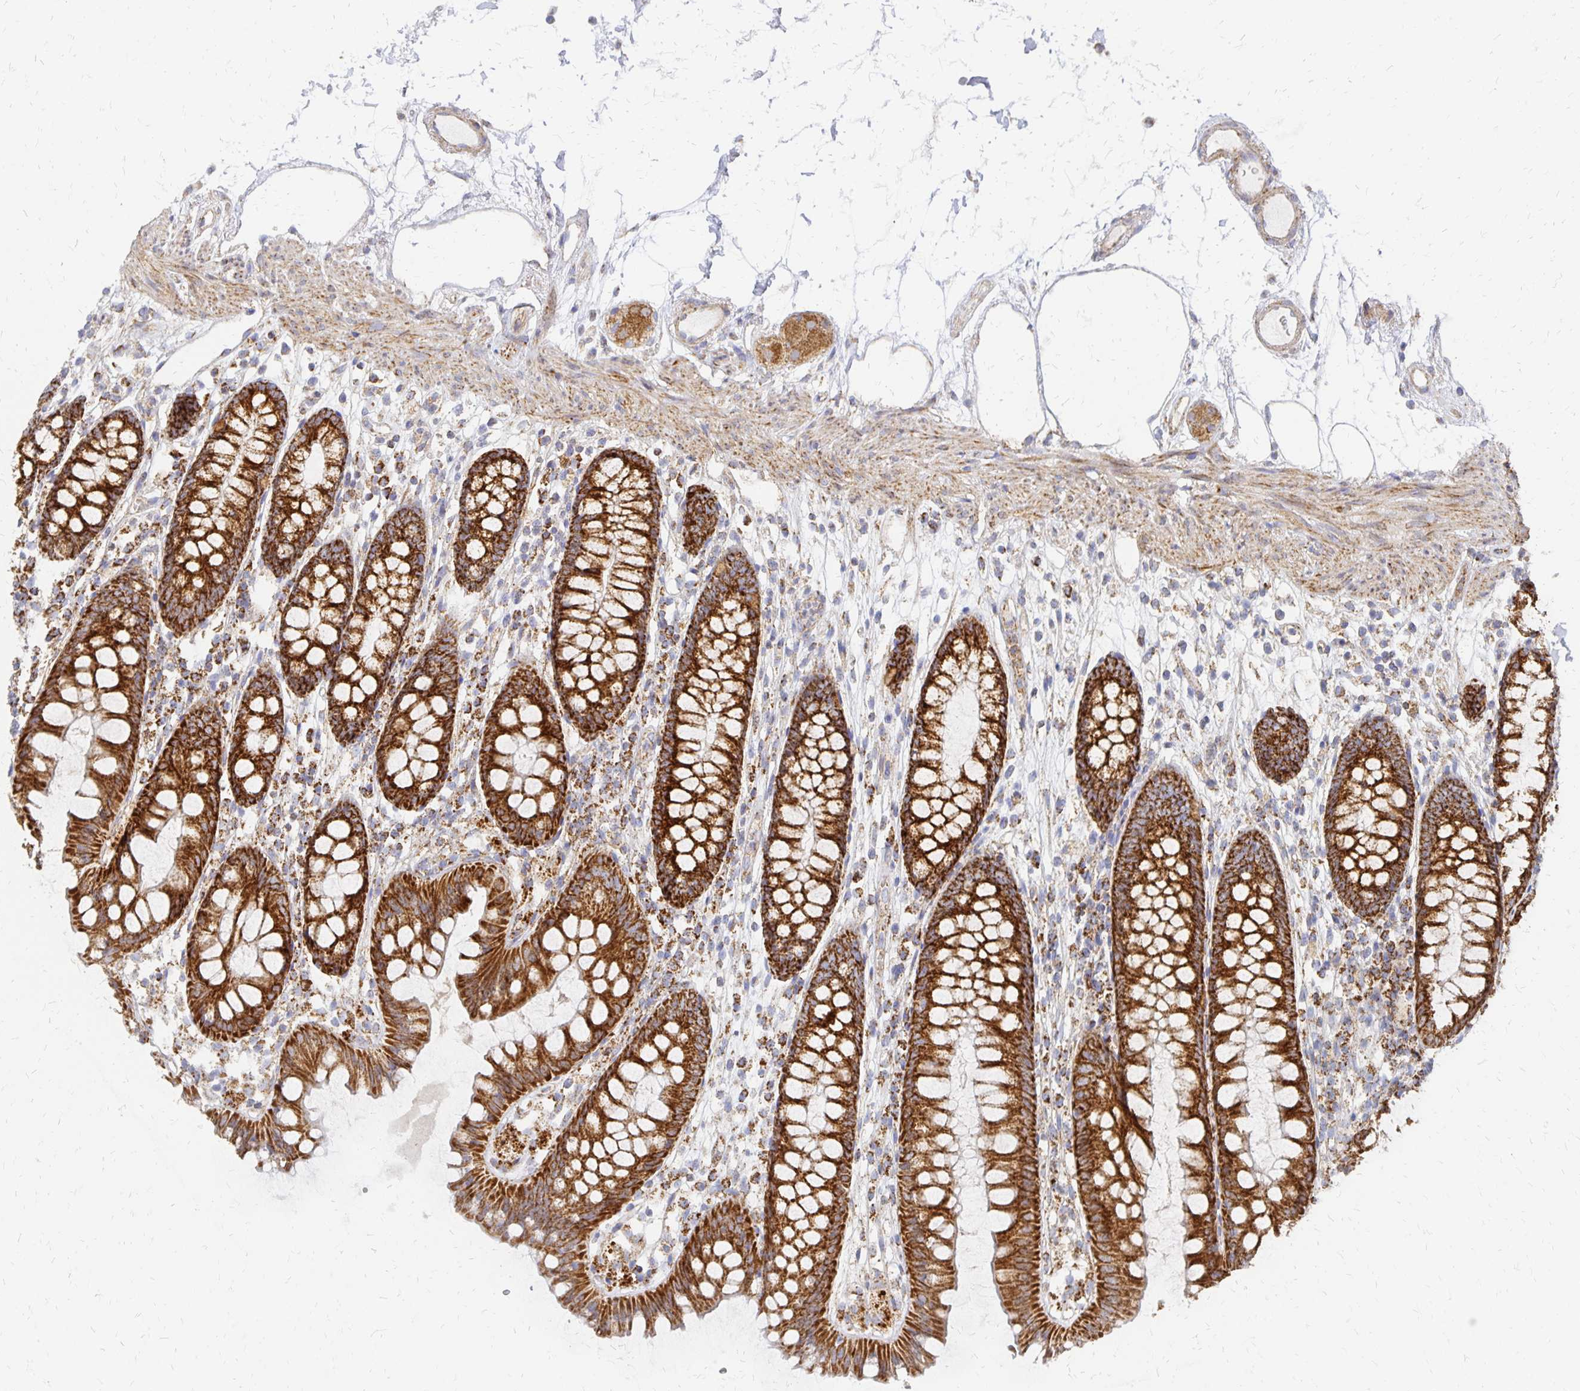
{"staining": {"intensity": "moderate", "quantity": ">75%", "location": "cytoplasmic/membranous"}, "tissue": "colon", "cell_type": "Endothelial cells", "image_type": "normal", "snomed": [{"axis": "morphology", "description": "Normal tissue, NOS"}, {"axis": "topography", "description": "Colon"}], "caption": "Brown immunohistochemical staining in normal human colon reveals moderate cytoplasmic/membranous expression in approximately >75% of endothelial cells. (IHC, brightfield microscopy, high magnification).", "gene": "STOML2", "patient": {"sex": "female", "age": 84}}